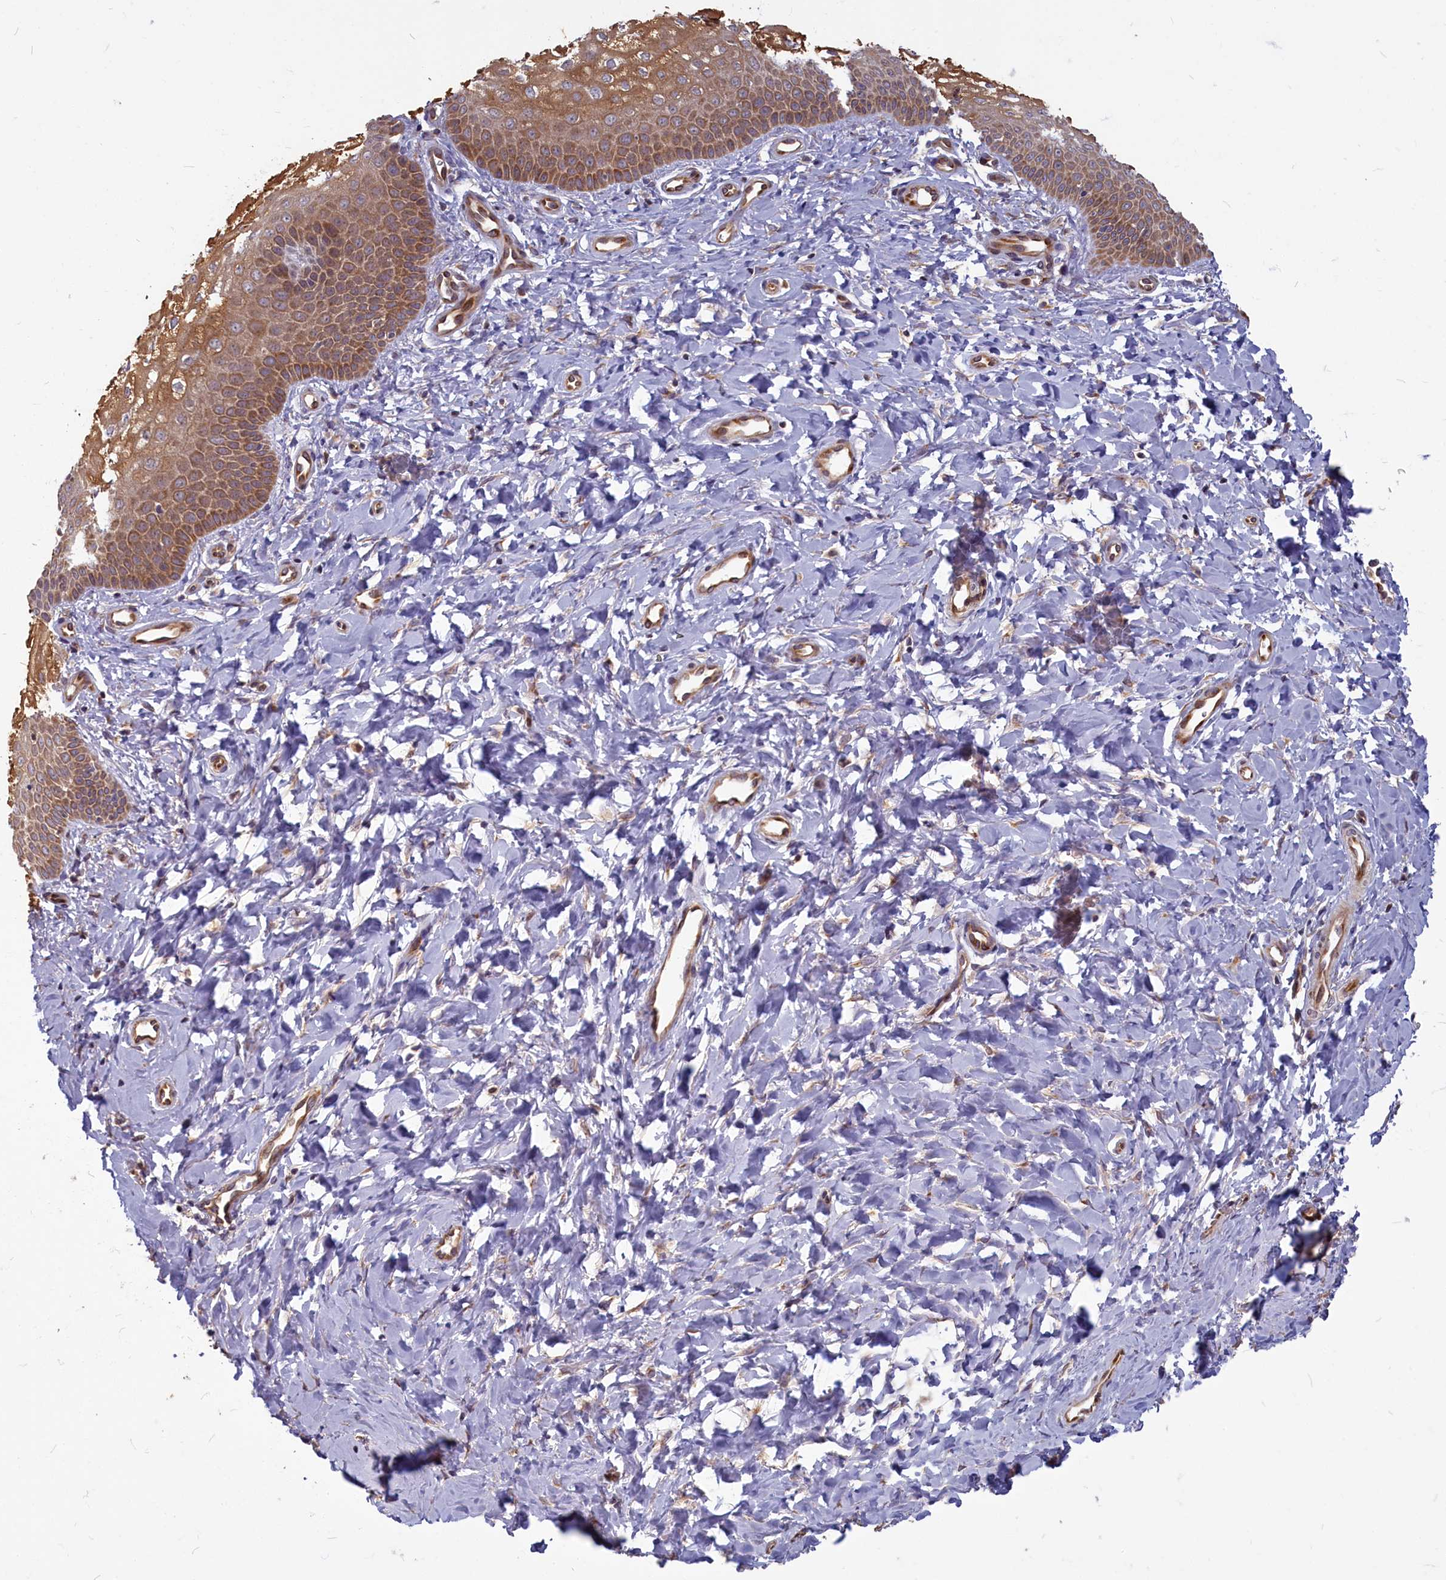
{"staining": {"intensity": "strong", "quantity": ">75%", "location": "cytoplasmic/membranous"}, "tissue": "vagina", "cell_type": "Squamous epithelial cells", "image_type": "normal", "snomed": [{"axis": "morphology", "description": "Normal tissue, NOS"}, {"axis": "topography", "description": "Vagina"}], "caption": "Protein analysis of benign vagina displays strong cytoplasmic/membranous positivity in about >75% of squamous epithelial cells. The staining was performed using DAB (3,3'-diaminobenzidine), with brown indicating positive protein expression. Nuclei are stained blue with hematoxylin.", "gene": "ENSG00000274944", "patient": {"sex": "female", "age": 68}}